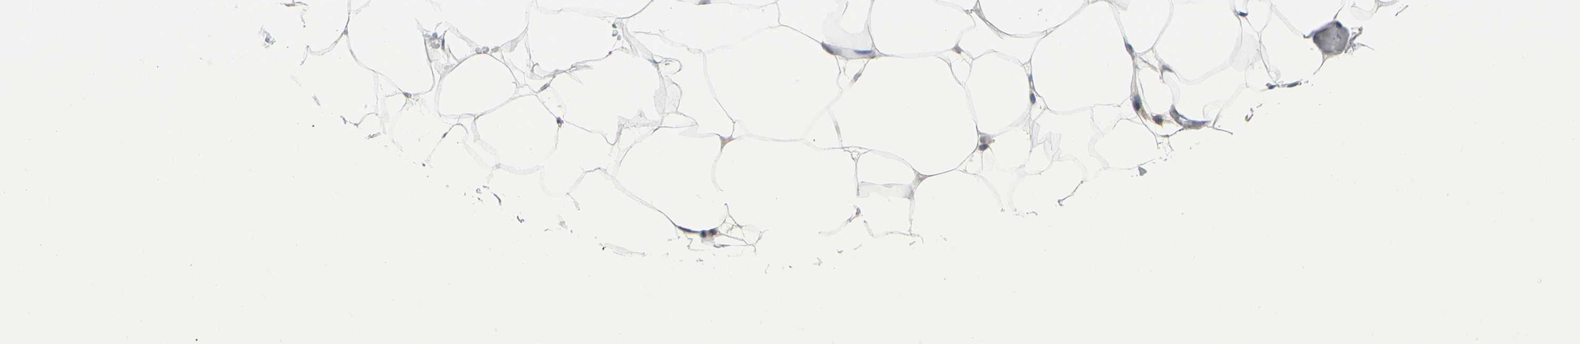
{"staining": {"intensity": "negative", "quantity": "none", "location": "none"}, "tissue": "adipose tissue", "cell_type": "Adipocytes", "image_type": "normal", "snomed": [{"axis": "morphology", "description": "Normal tissue, NOS"}, {"axis": "topography", "description": "Breast"}, {"axis": "topography", "description": "Adipose tissue"}], "caption": "Immunohistochemistry (IHC) photomicrograph of unremarkable adipose tissue stained for a protein (brown), which shows no expression in adipocytes. The staining is performed using DAB (3,3'-diaminobenzidine) brown chromogen with nuclei counter-stained in using hematoxylin.", "gene": "CDK5", "patient": {"sex": "female", "age": 25}}